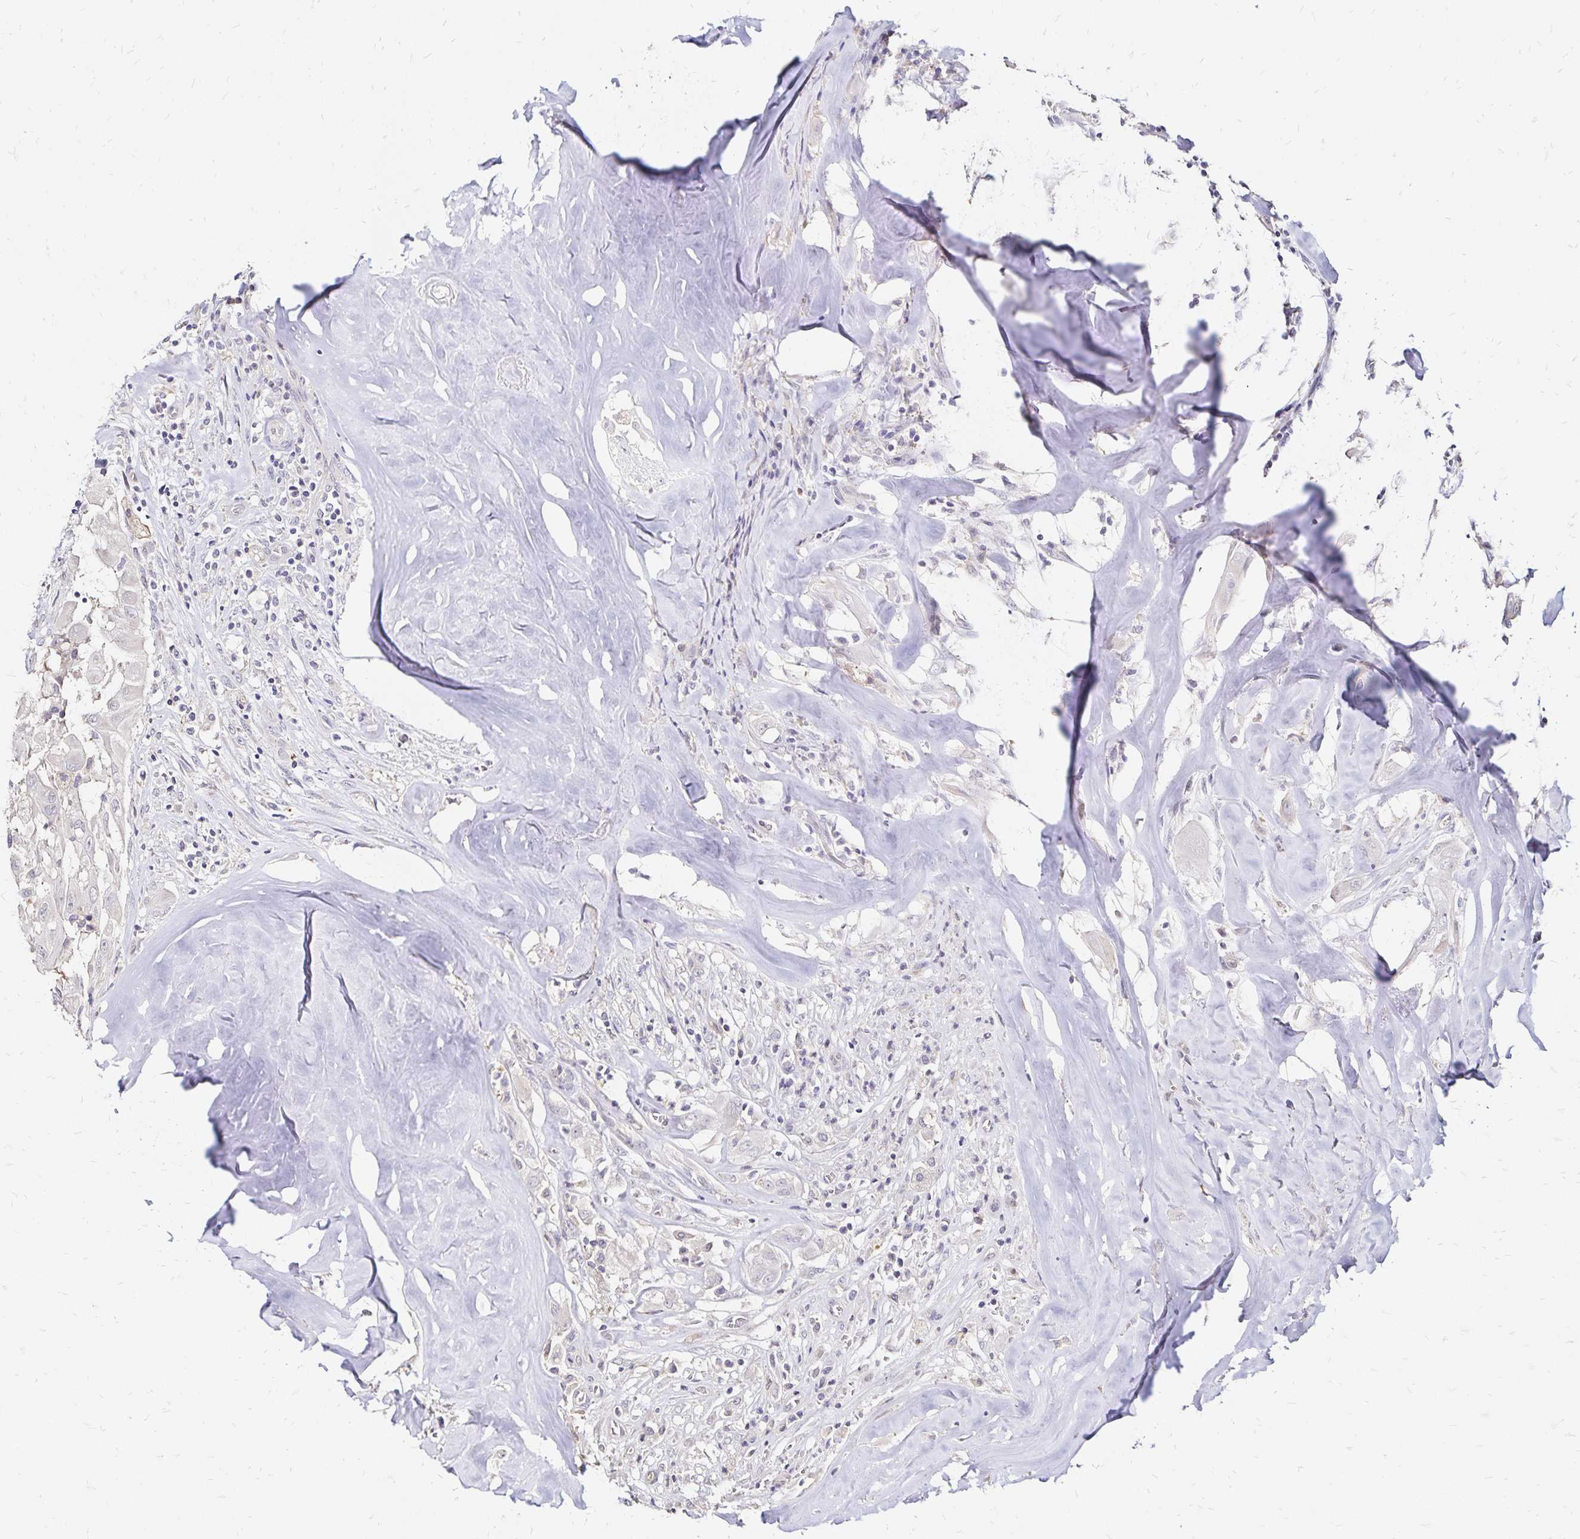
{"staining": {"intensity": "negative", "quantity": "none", "location": "none"}, "tissue": "thyroid cancer", "cell_type": "Tumor cells", "image_type": "cancer", "snomed": [{"axis": "morphology", "description": "Normal tissue, NOS"}, {"axis": "morphology", "description": "Papillary adenocarcinoma, NOS"}, {"axis": "topography", "description": "Thyroid gland"}], "caption": "Papillary adenocarcinoma (thyroid) stained for a protein using IHC displays no positivity tumor cells.", "gene": "SLC5A1", "patient": {"sex": "female", "age": 59}}